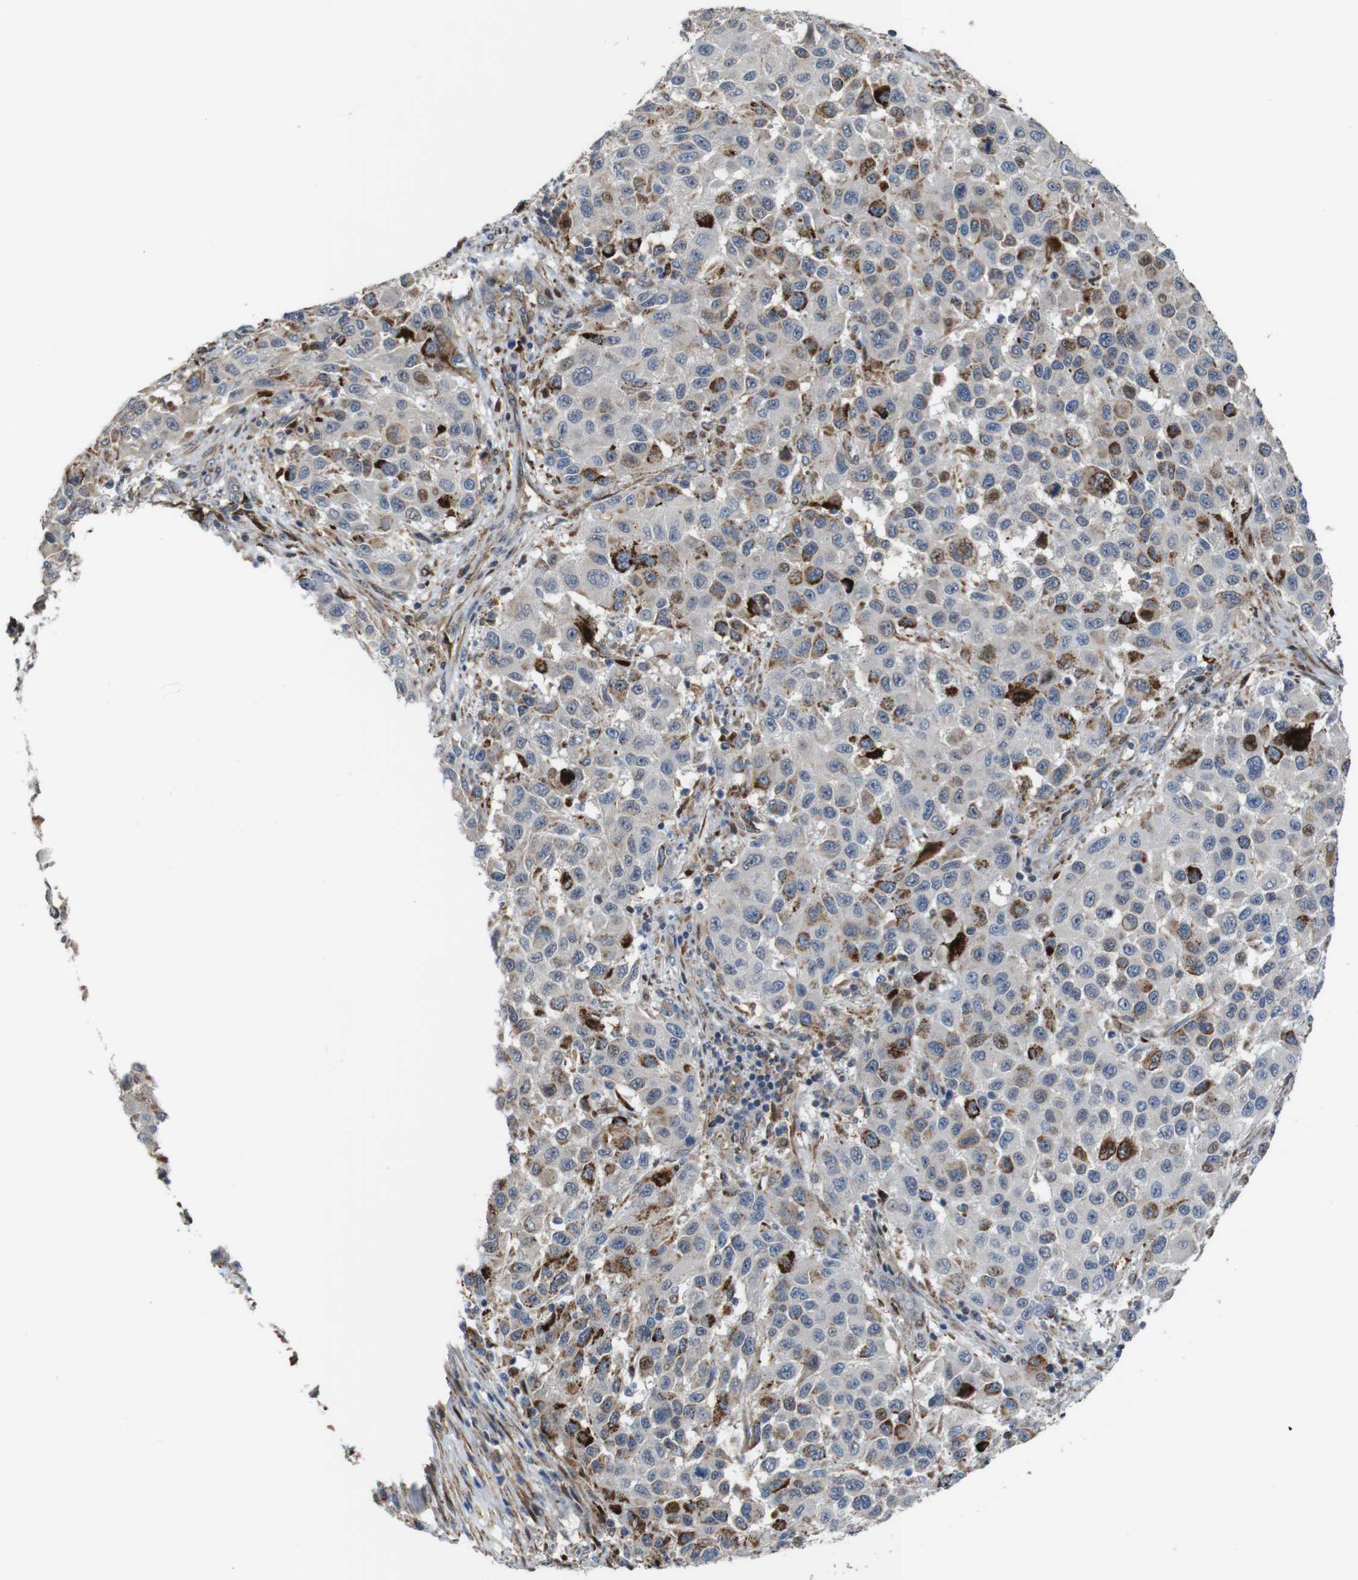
{"staining": {"intensity": "moderate", "quantity": "<25%", "location": "cytoplasmic/membranous,nuclear"}, "tissue": "melanoma", "cell_type": "Tumor cells", "image_type": "cancer", "snomed": [{"axis": "morphology", "description": "Malignant melanoma, Metastatic site"}, {"axis": "topography", "description": "Lymph node"}], "caption": "Malignant melanoma (metastatic site) stained with IHC displays moderate cytoplasmic/membranous and nuclear staining in about <25% of tumor cells.", "gene": "PCOLCE2", "patient": {"sex": "male", "age": 61}}